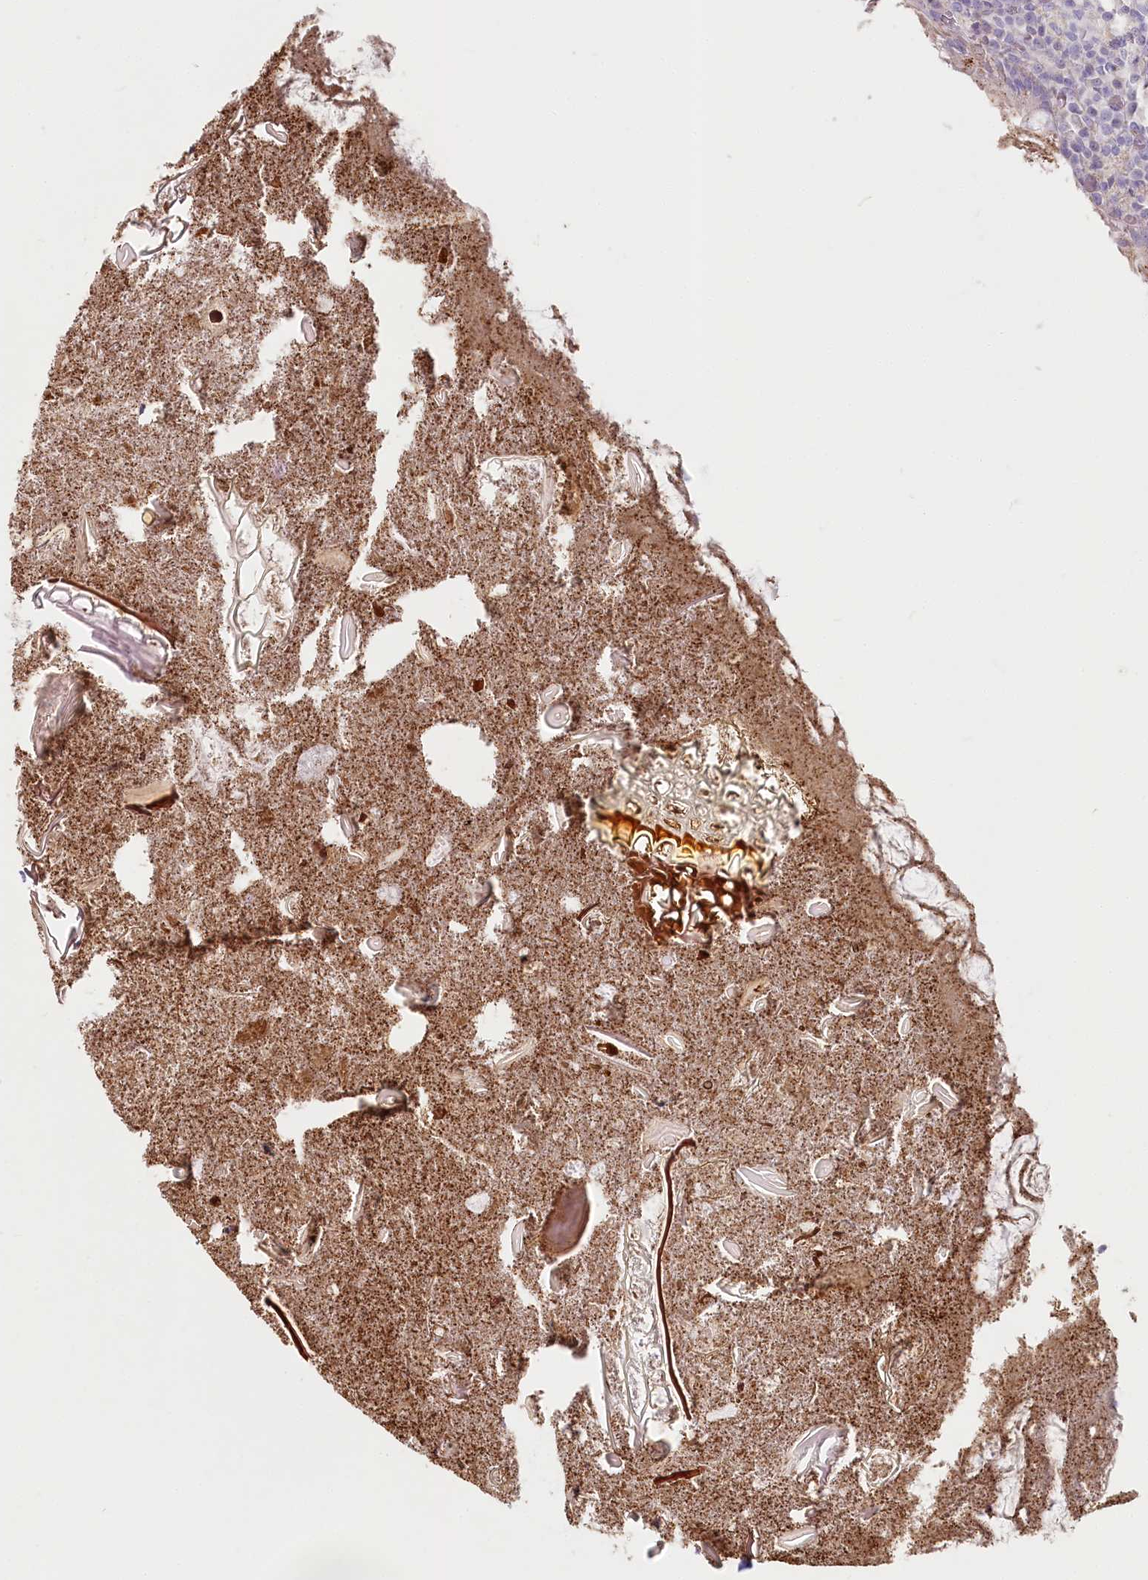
{"staining": {"intensity": "moderate", "quantity": "<25%", "location": "cytoplasmic/membranous"}, "tissue": "appendix", "cell_type": "Glandular cells", "image_type": "normal", "snomed": [{"axis": "morphology", "description": "Normal tissue, NOS"}, {"axis": "topography", "description": "Appendix"}], "caption": "IHC (DAB (3,3'-diaminobenzidine)) staining of benign human appendix reveals moderate cytoplasmic/membranous protein expression in about <25% of glandular cells.", "gene": "IFIT5", "patient": {"sex": "female", "age": 17}}